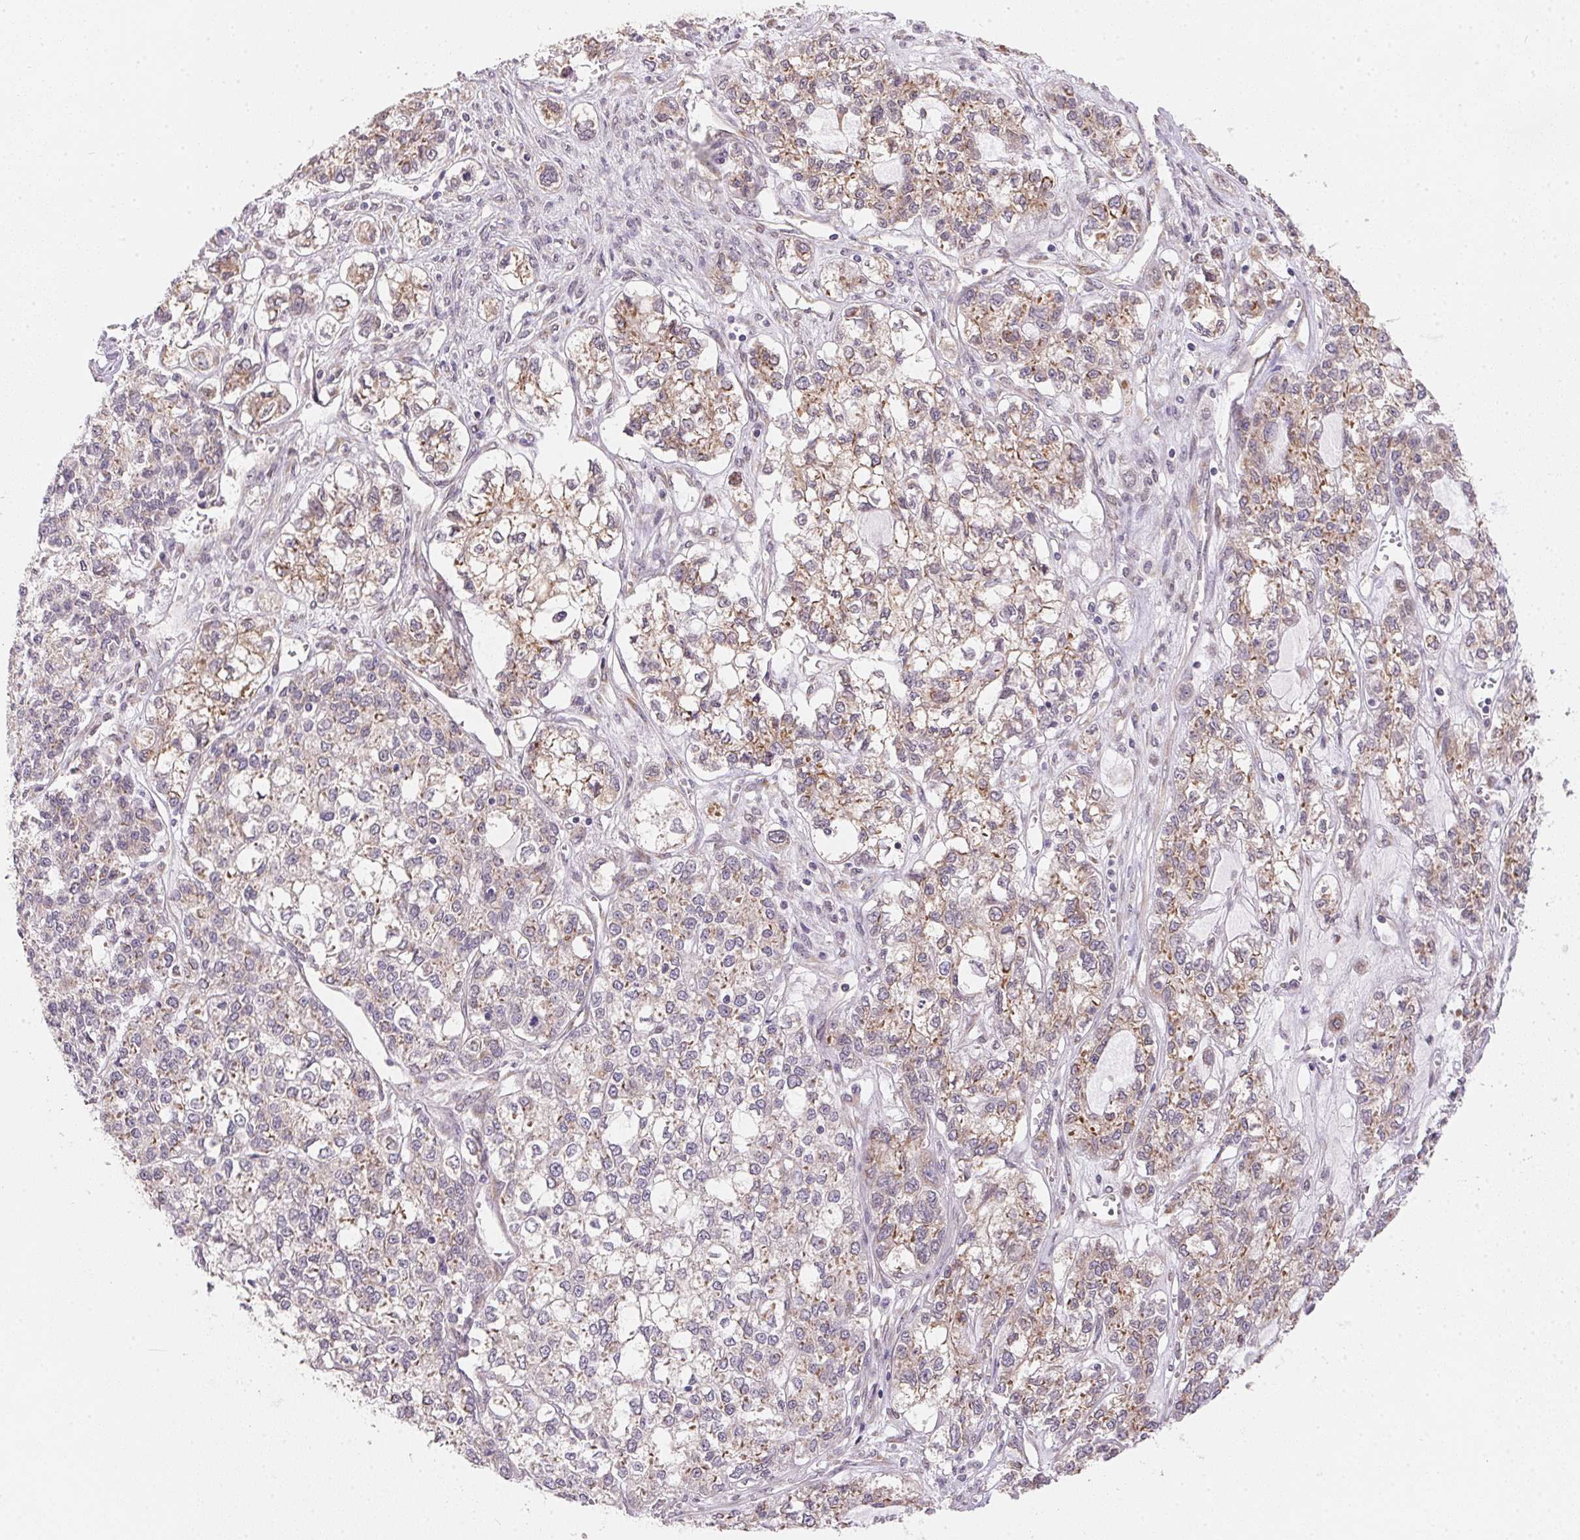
{"staining": {"intensity": "moderate", "quantity": "25%-75%", "location": "cytoplasmic/membranous"}, "tissue": "ovarian cancer", "cell_type": "Tumor cells", "image_type": "cancer", "snomed": [{"axis": "morphology", "description": "Carcinoma, endometroid"}, {"axis": "topography", "description": "Ovary"}], "caption": "This image reveals immunohistochemistry staining of ovarian endometroid carcinoma, with medium moderate cytoplasmic/membranous expression in approximately 25%-75% of tumor cells.", "gene": "EI24", "patient": {"sex": "female", "age": 64}}